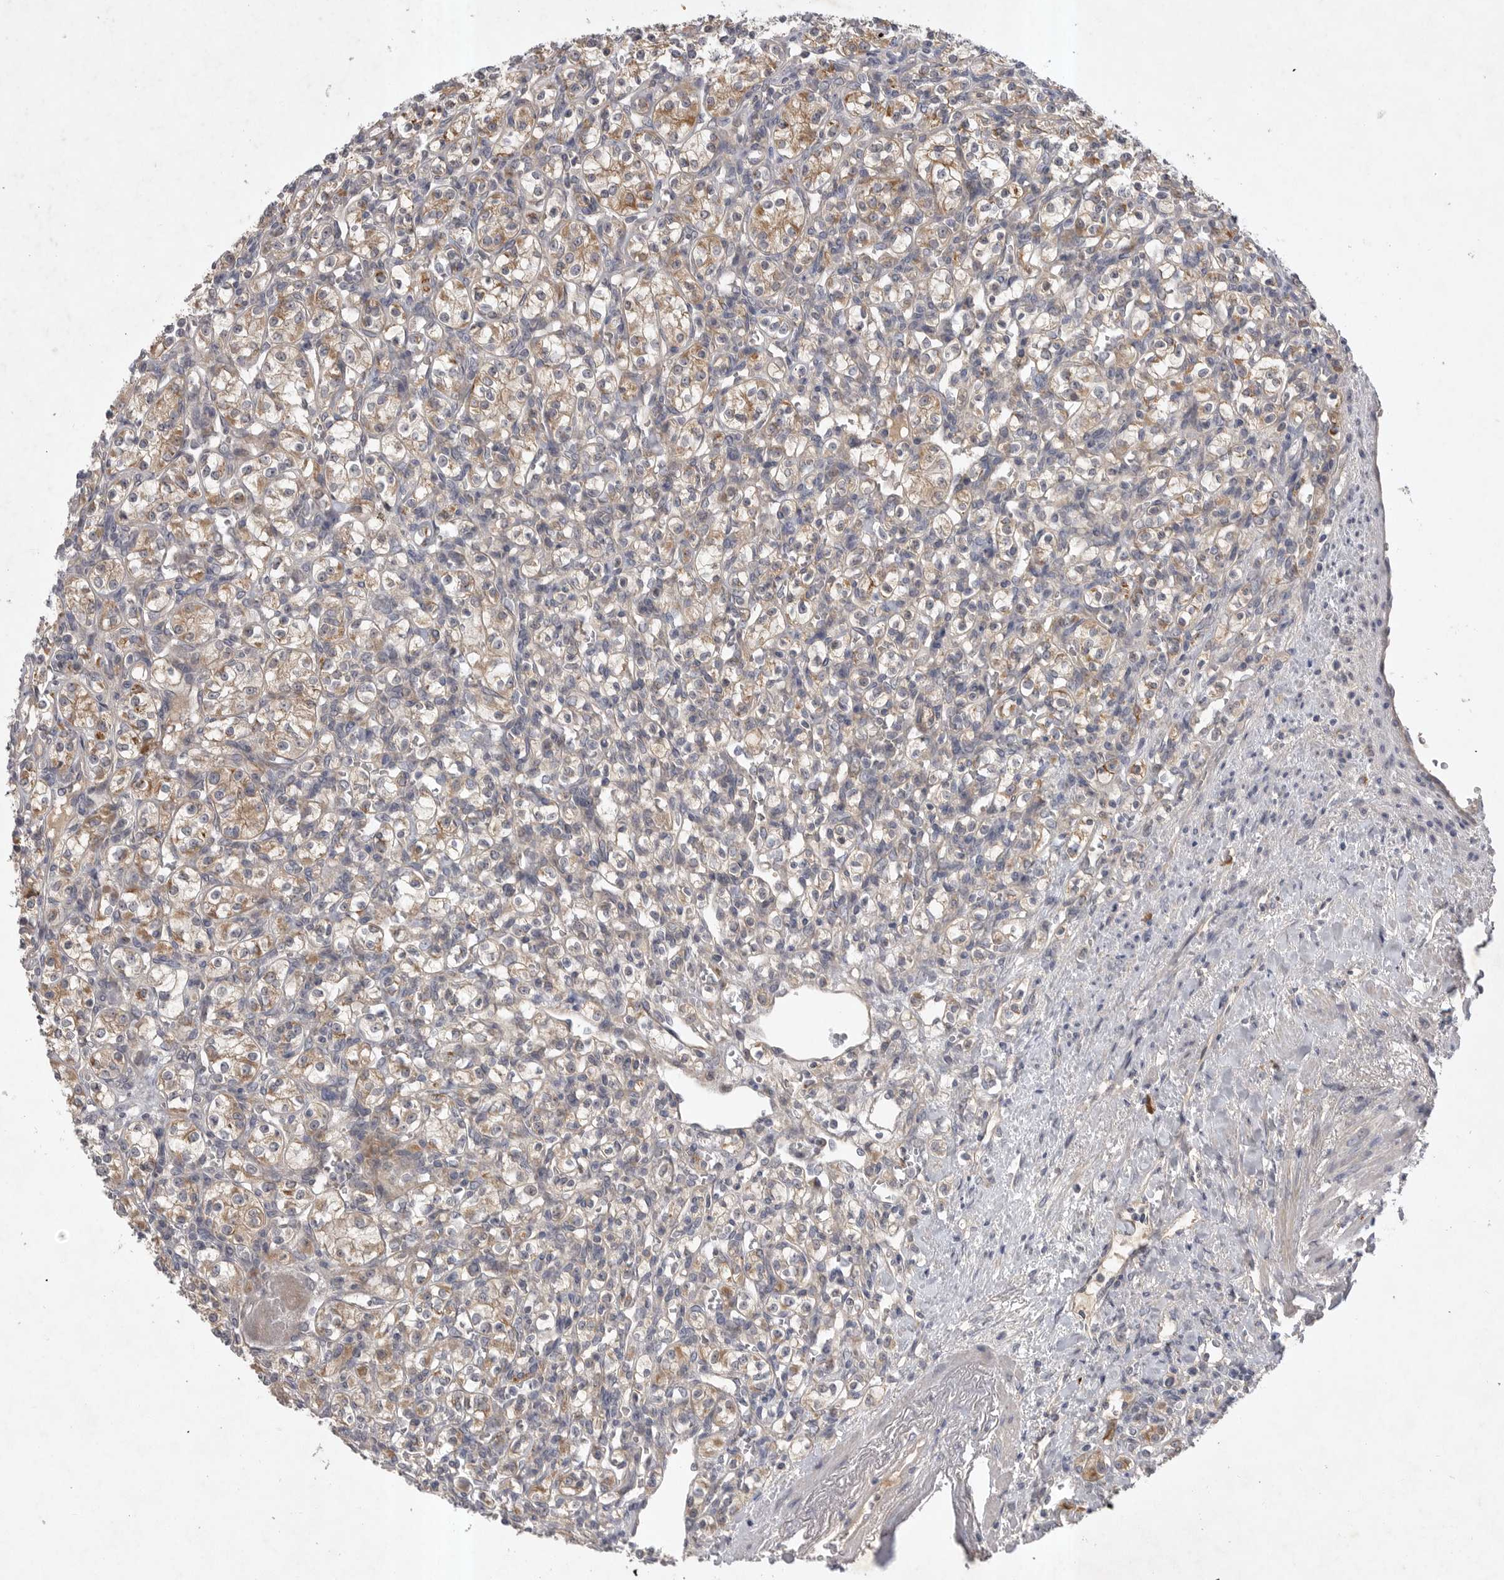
{"staining": {"intensity": "moderate", "quantity": "25%-75%", "location": "cytoplasmic/membranous"}, "tissue": "renal cancer", "cell_type": "Tumor cells", "image_type": "cancer", "snomed": [{"axis": "morphology", "description": "Adenocarcinoma, NOS"}, {"axis": "topography", "description": "Kidney"}], "caption": "Approximately 25%-75% of tumor cells in human adenocarcinoma (renal) demonstrate moderate cytoplasmic/membranous protein staining as visualized by brown immunohistochemical staining.", "gene": "DHDDS", "patient": {"sex": "male", "age": 77}}